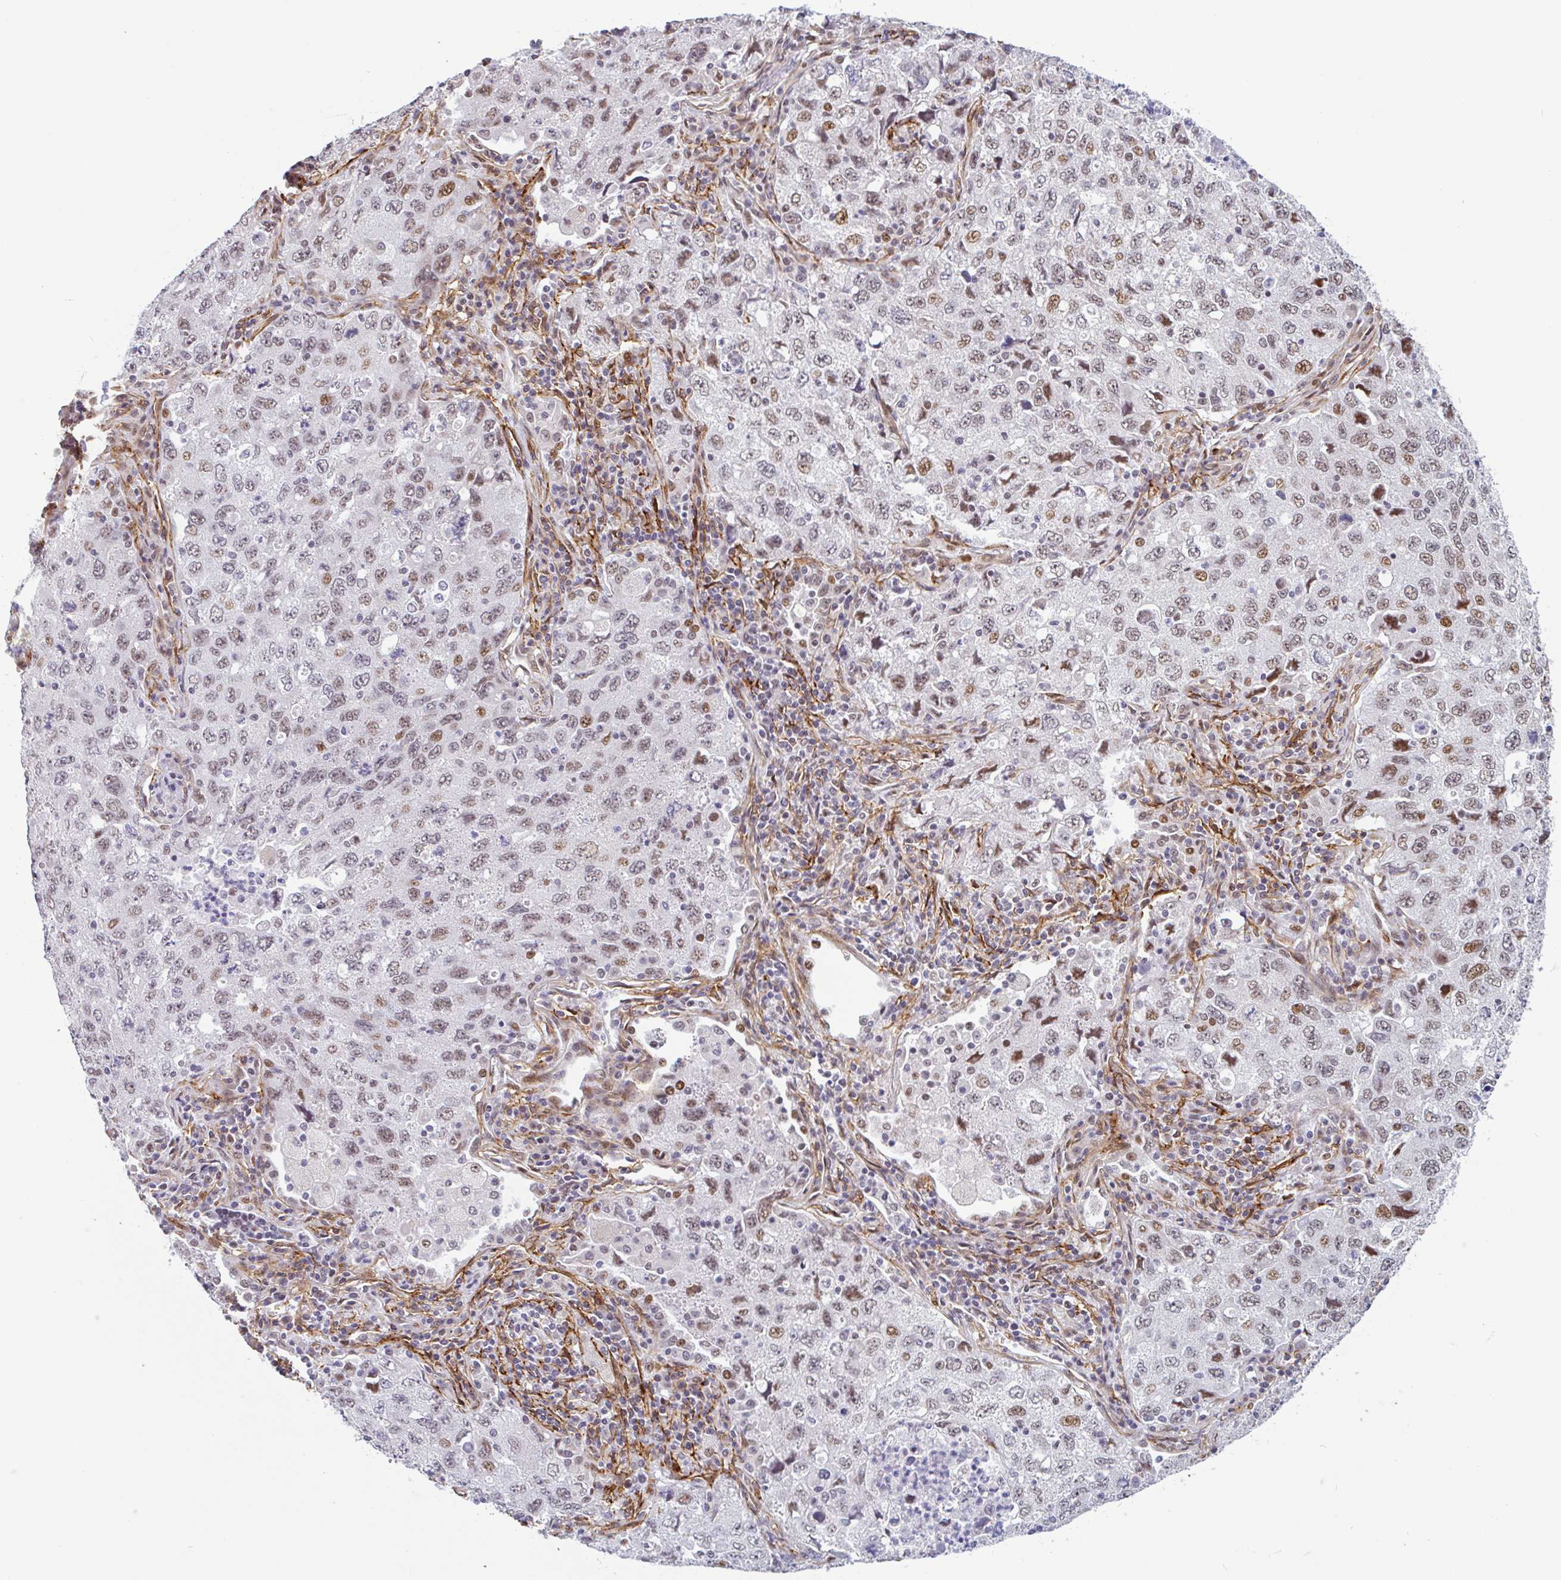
{"staining": {"intensity": "moderate", "quantity": "<25%", "location": "nuclear"}, "tissue": "lung cancer", "cell_type": "Tumor cells", "image_type": "cancer", "snomed": [{"axis": "morphology", "description": "Adenocarcinoma, NOS"}, {"axis": "topography", "description": "Lung"}], "caption": "Immunohistochemistry (IHC) photomicrograph of neoplastic tissue: lung cancer stained using IHC reveals low levels of moderate protein expression localized specifically in the nuclear of tumor cells, appearing as a nuclear brown color.", "gene": "TMEM119", "patient": {"sex": "female", "age": 57}}